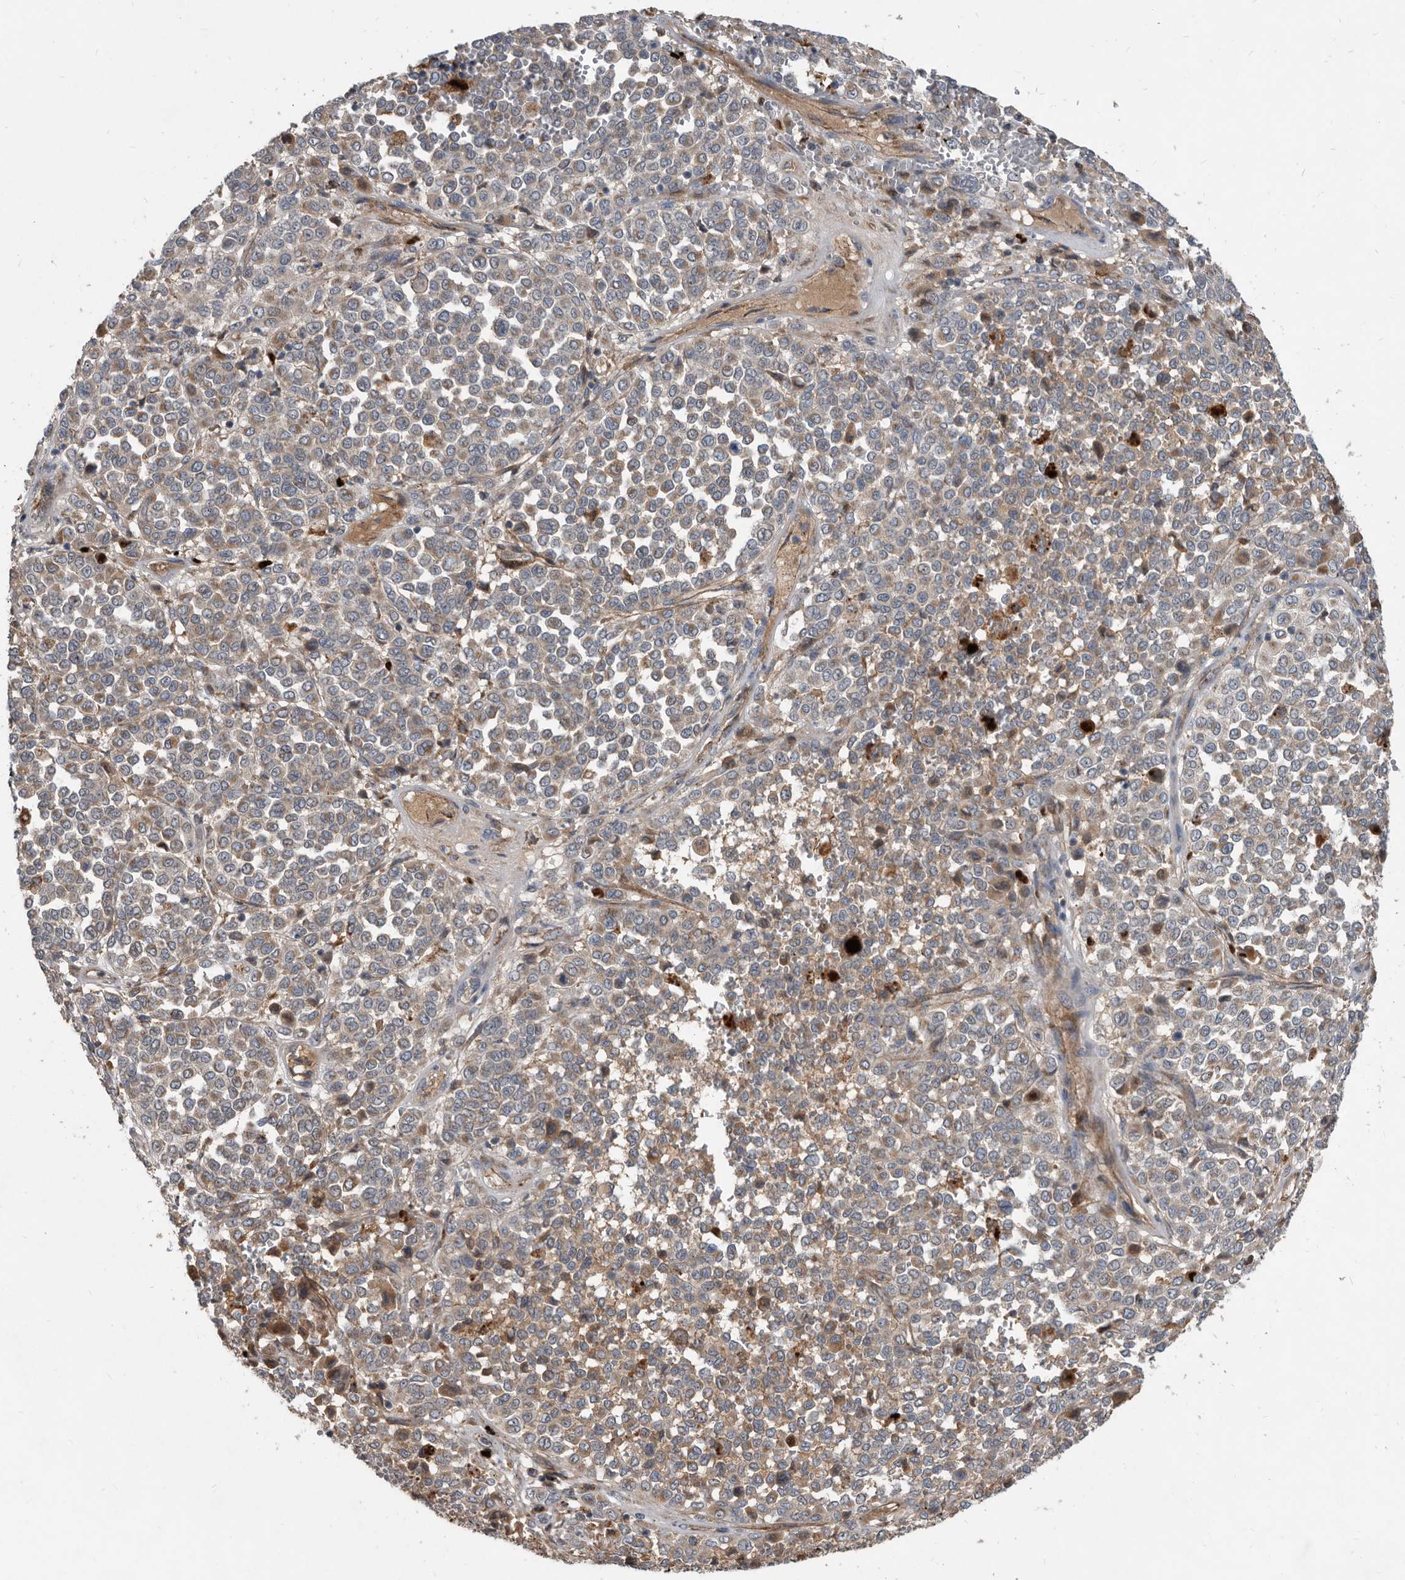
{"staining": {"intensity": "weak", "quantity": "25%-75%", "location": "cytoplasmic/membranous"}, "tissue": "melanoma", "cell_type": "Tumor cells", "image_type": "cancer", "snomed": [{"axis": "morphology", "description": "Malignant melanoma, Metastatic site"}, {"axis": "topography", "description": "Pancreas"}], "caption": "Protein analysis of malignant melanoma (metastatic site) tissue displays weak cytoplasmic/membranous expression in about 25%-75% of tumor cells. (brown staining indicates protein expression, while blue staining denotes nuclei).", "gene": "PI15", "patient": {"sex": "female", "age": 30}}